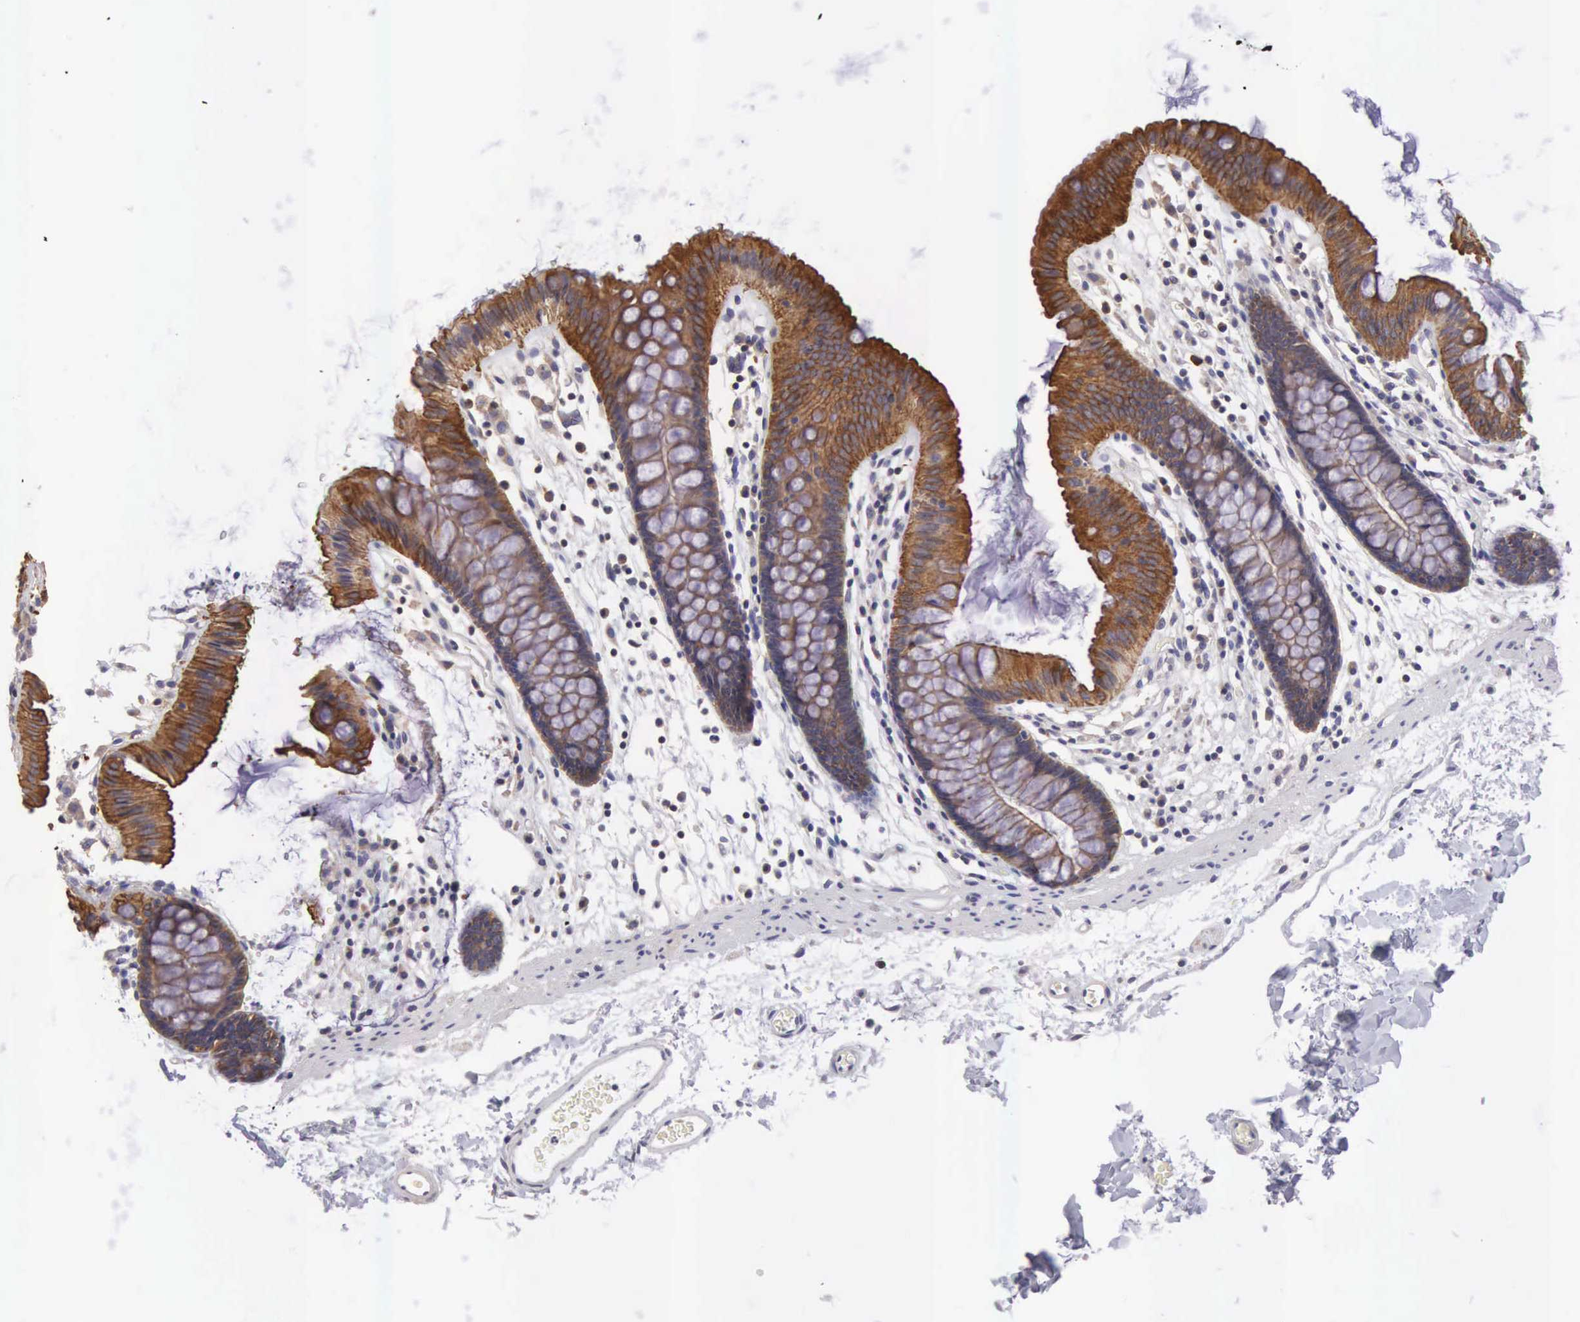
{"staining": {"intensity": "negative", "quantity": "none", "location": "none"}, "tissue": "colon", "cell_type": "Endothelial cells", "image_type": "normal", "snomed": [{"axis": "morphology", "description": "Normal tissue, NOS"}, {"axis": "topography", "description": "Colon"}], "caption": "Endothelial cells show no significant protein expression in unremarkable colon. (DAB IHC visualized using brightfield microscopy, high magnification).", "gene": "TXLNG", "patient": {"sex": "male", "age": 54}}